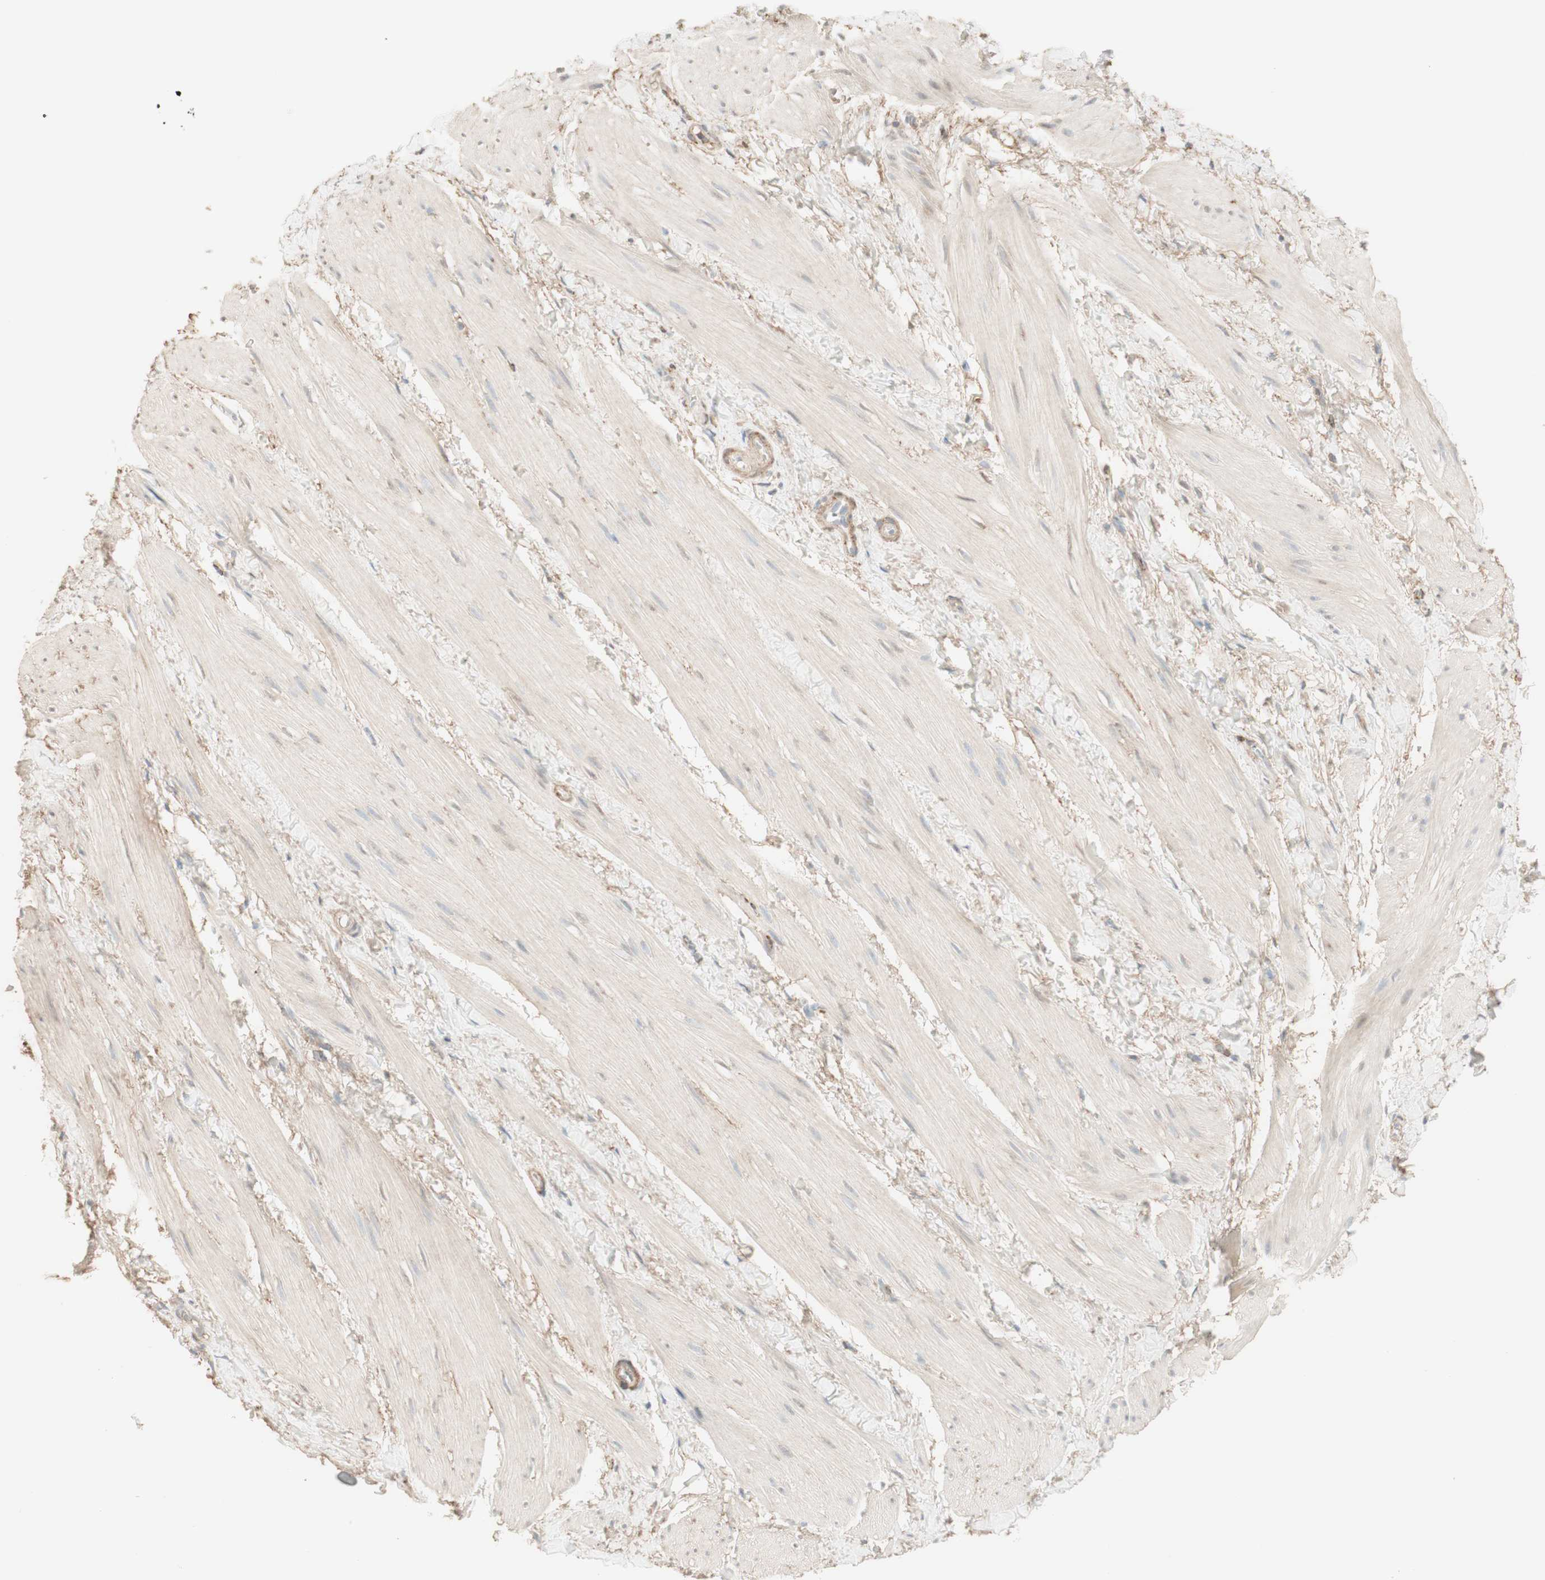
{"staining": {"intensity": "negative", "quantity": "none", "location": "none"}, "tissue": "smooth muscle", "cell_type": "Smooth muscle cells", "image_type": "normal", "snomed": [{"axis": "morphology", "description": "Normal tissue, NOS"}, {"axis": "topography", "description": "Smooth muscle"}], "caption": "High power microscopy image of an immunohistochemistry micrograph of unremarkable smooth muscle, revealing no significant positivity in smooth muscle cells.", "gene": "MUC3A", "patient": {"sex": "male", "age": 16}}